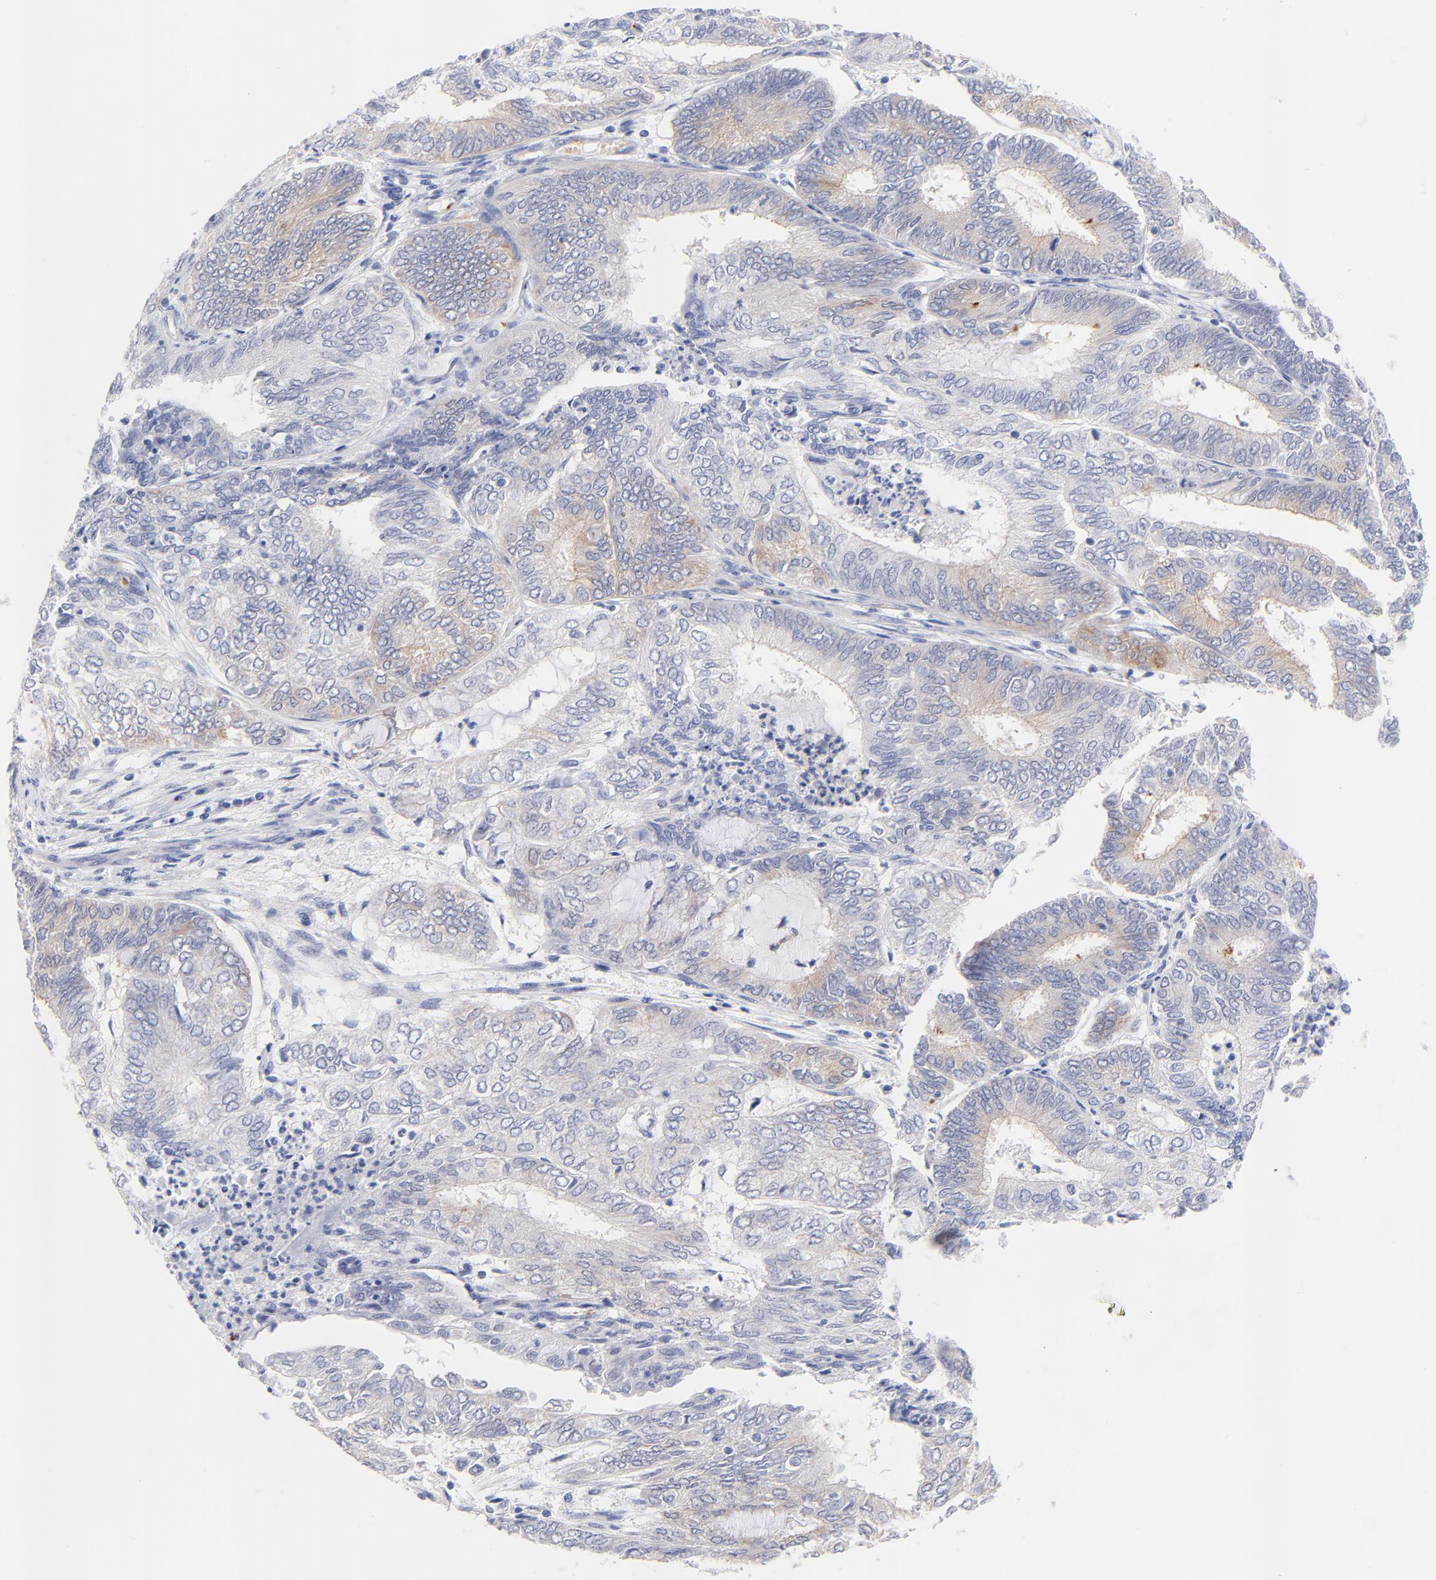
{"staining": {"intensity": "moderate", "quantity": "25%-75%", "location": "cytoplasmic/membranous"}, "tissue": "endometrial cancer", "cell_type": "Tumor cells", "image_type": "cancer", "snomed": [{"axis": "morphology", "description": "Adenocarcinoma, NOS"}, {"axis": "topography", "description": "Endometrium"}], "caption": "This photomicrograph reveals immunohistochemistry (IHC) staining of endometrial adenocarcinoma, with medium moderate cytoplasmic/membranous expression in approximately 25%-75% of tumor cells.", "gene": "FAM117B", "patient": {"sex": "female", "age": 59}}